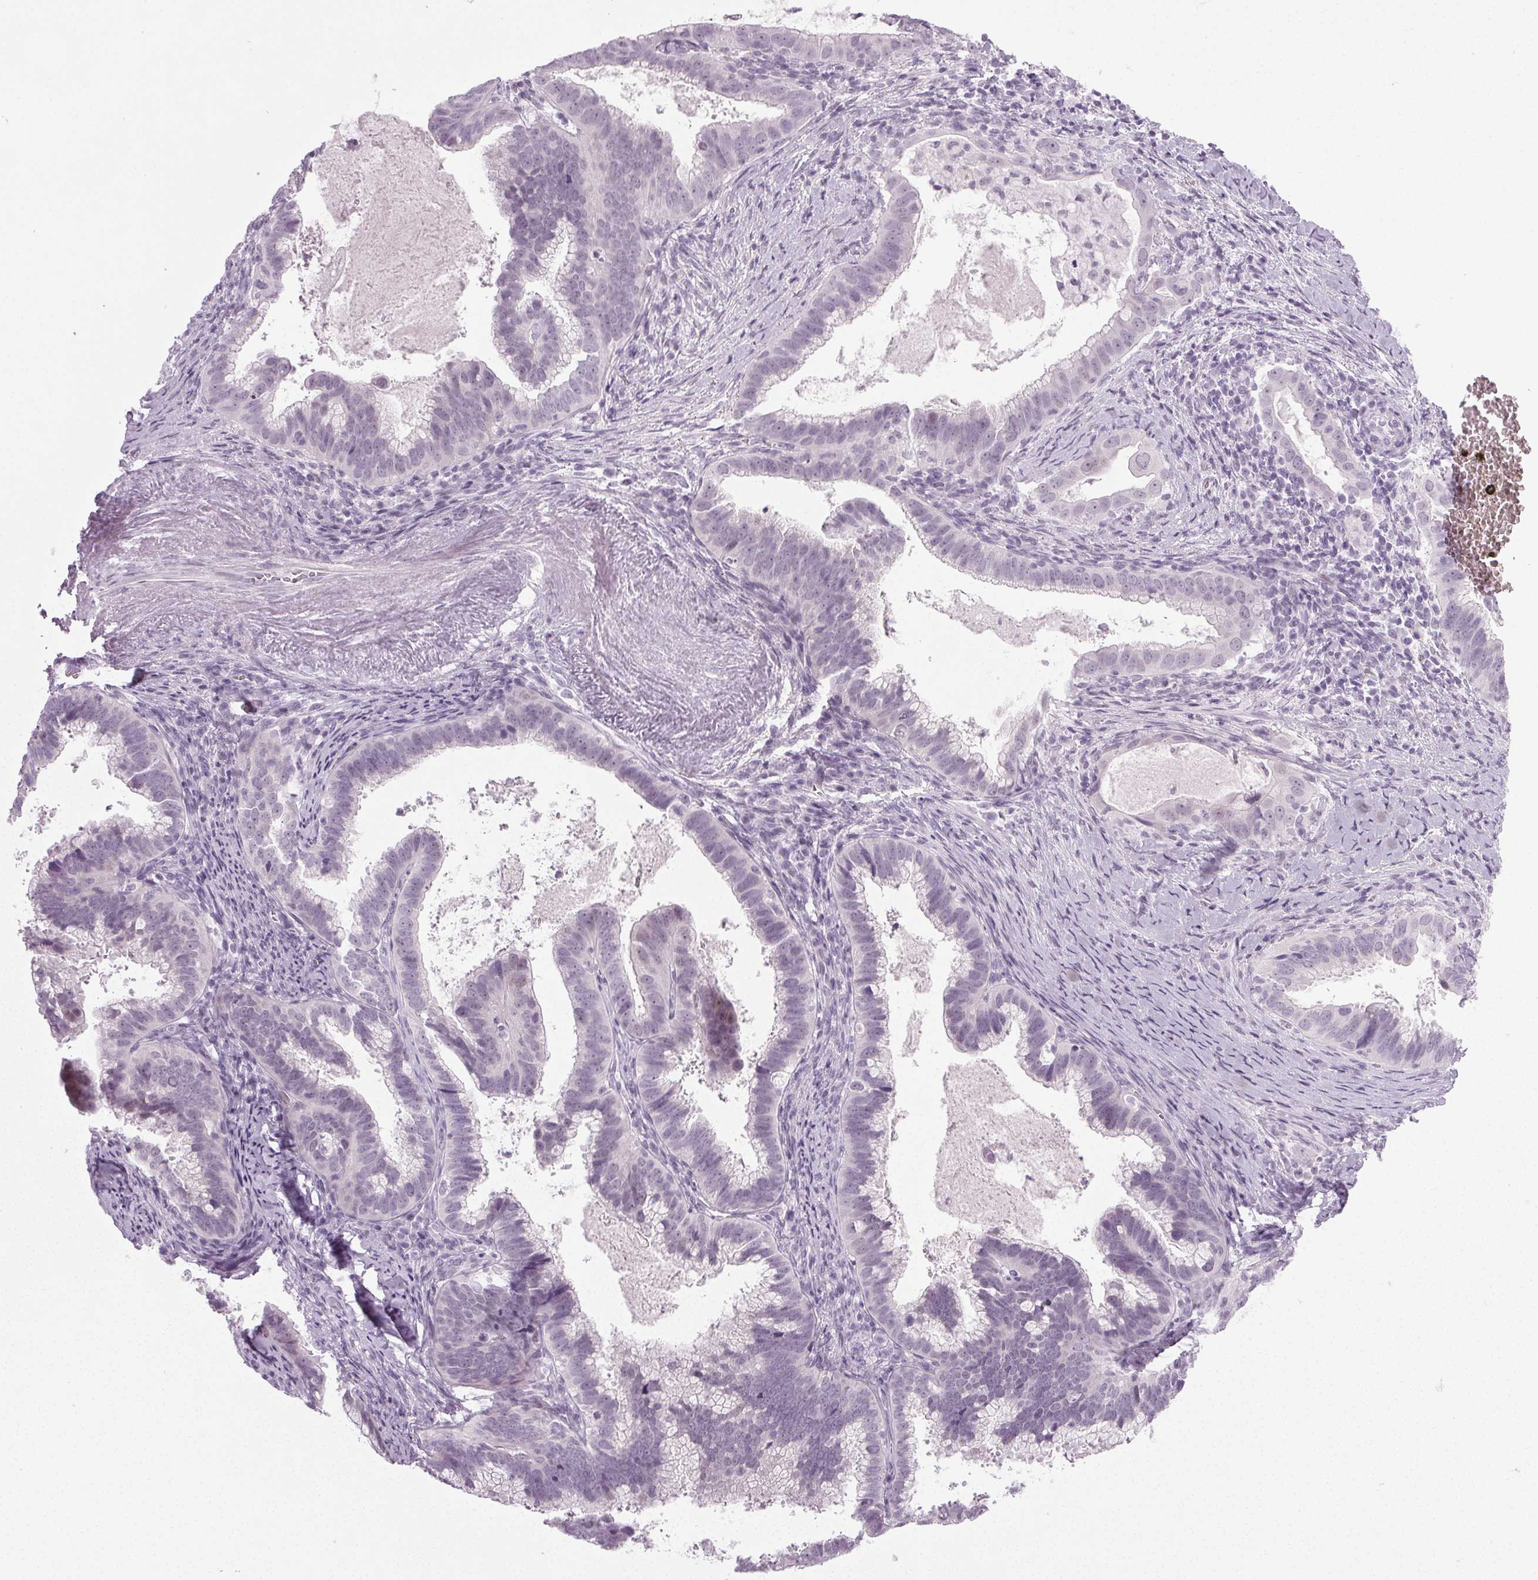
{"staining": {"intensity": "weak", "quantity": "25%-75%", "location": "nuclear"}, "tissue": "cervical cancer", "cell_type": "Tumor cells", "image_type": "cancer", "snomed": [{"axis": "morphology", "description": "Adenocarcinoma, NOS"}, {"axis": "topography", "description": "Cervix"}], "caption": "Cervical cancer tissue exhibits weak nuclear staining in about 25%-75% of tumor cells", "gene": "IGF2BP1", "patient": {"sex": "female", "age": 61}}